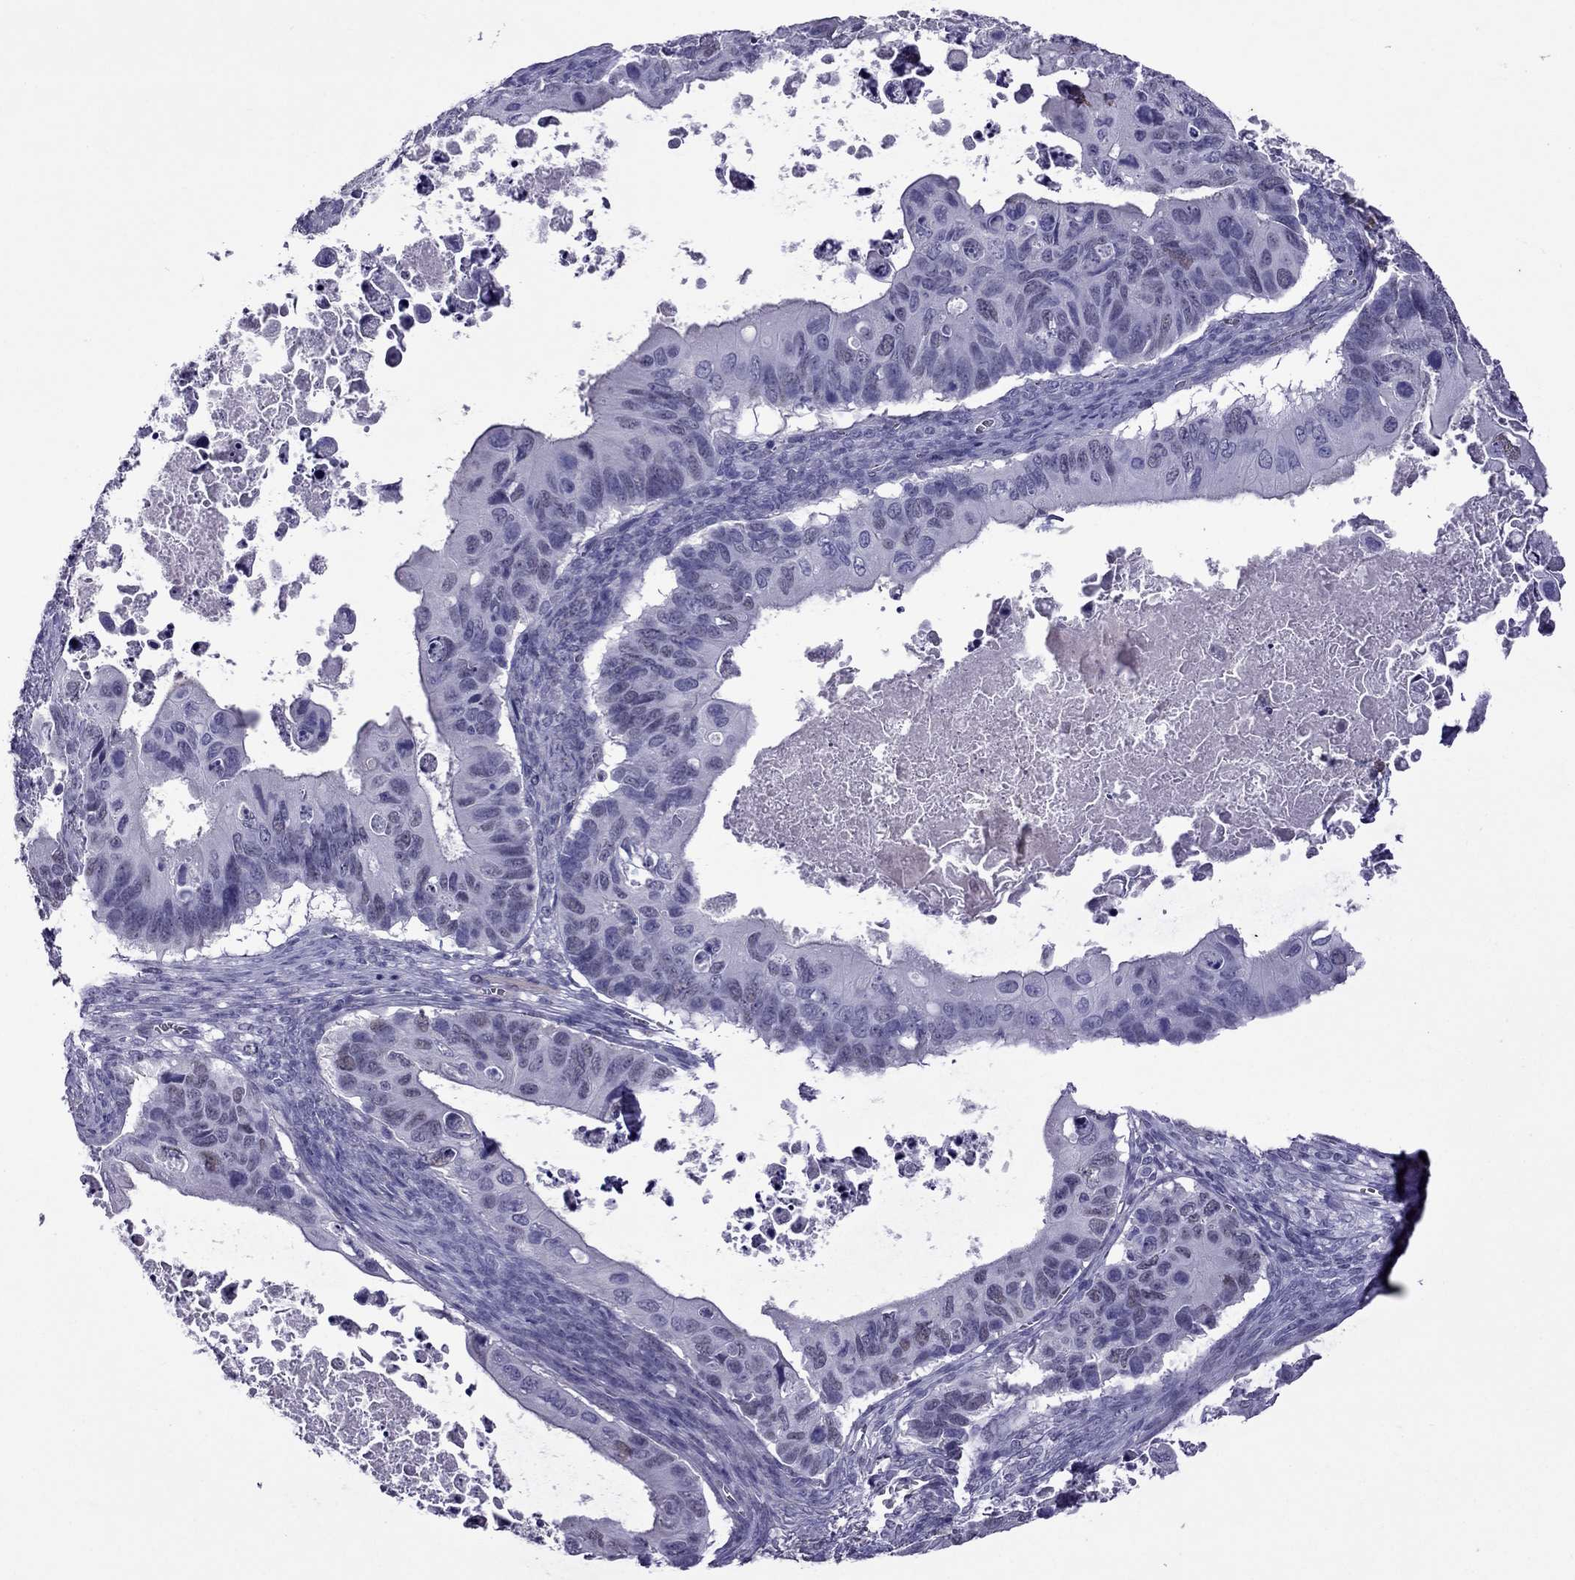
{"staining": {"intensity": "negative", "quantity": "none", "location": "none"}, "tissue": "ovarian cancer", "cell_type": "Tumor cells", "image_type": "cancer", "snomed": [{"axis": "morphology", "description": "Cystadenocarcinoma, mucinous, NOS"}, {"axis": "topography", "description": "Ovary"}], "caption": "High magnification brightfield microscopy of mucinous cystadenocarcinoma (ovarian) stained with DAB (brown) and counterstained with hematoxylin (blue): tumor cells show no significant expression.", "gene": "CHRNA5", "patient": {"sex": "female", "age": 64}}